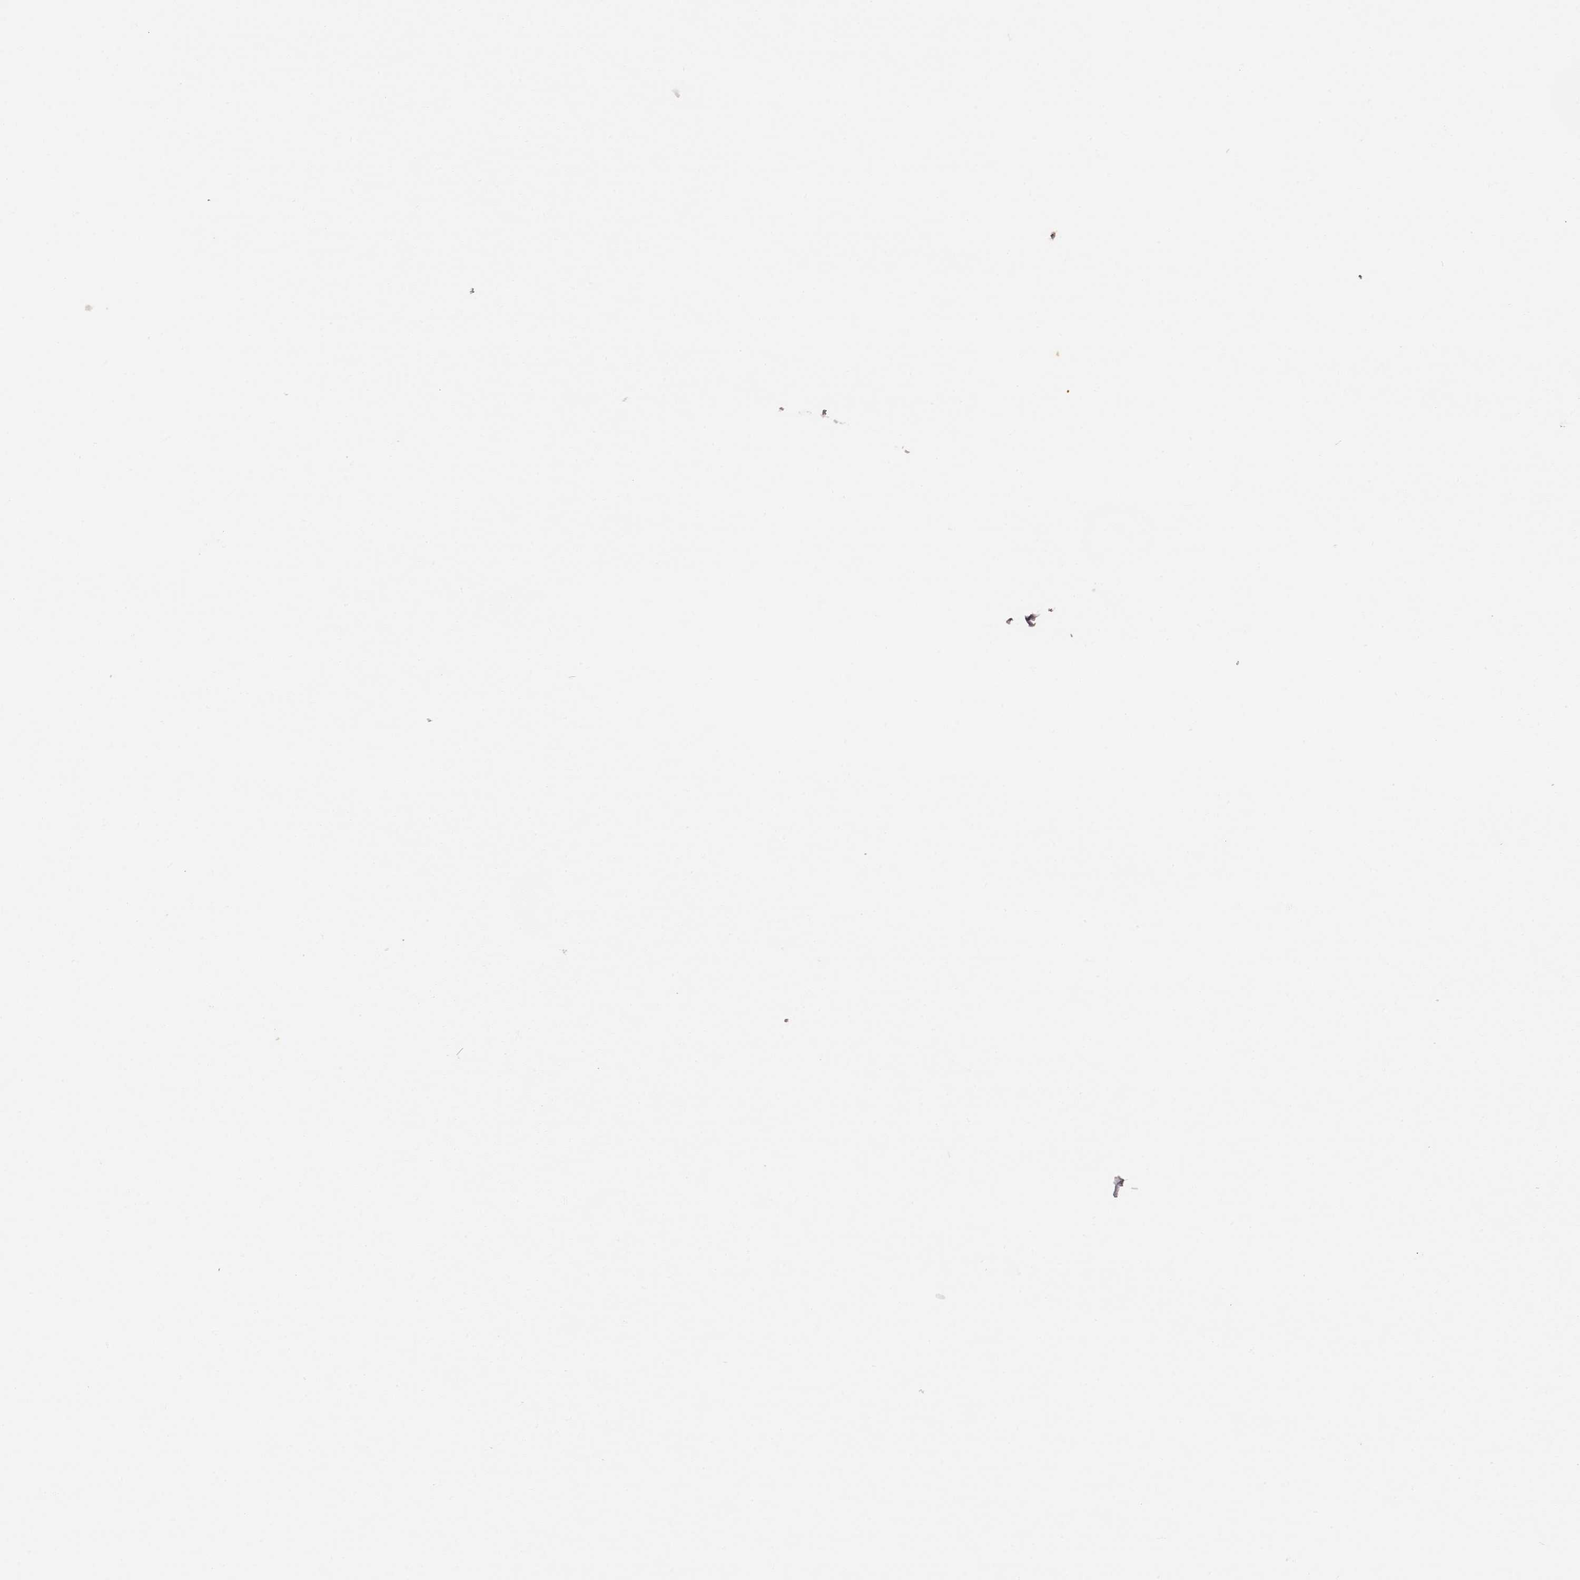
{"staining": {"intensity": "strong", "quantity": ">75%", "location": "nuclear"}, "tissue": "adrenal gland", "cell_type": "Glandular cells", "image_type": "normal", "snomed": [{"axis": "morphology", "description": "Normal tissue, NOS"}, {"axis": "topography", "description": "Adrenal gland"}], "caption": "A histopathology image of adrenal gland stained for a protein reveals strong nuclear brown staining in glandular cells.", "gene": "HNRNPC", "patient": {"sex": "male", "age": 53}}